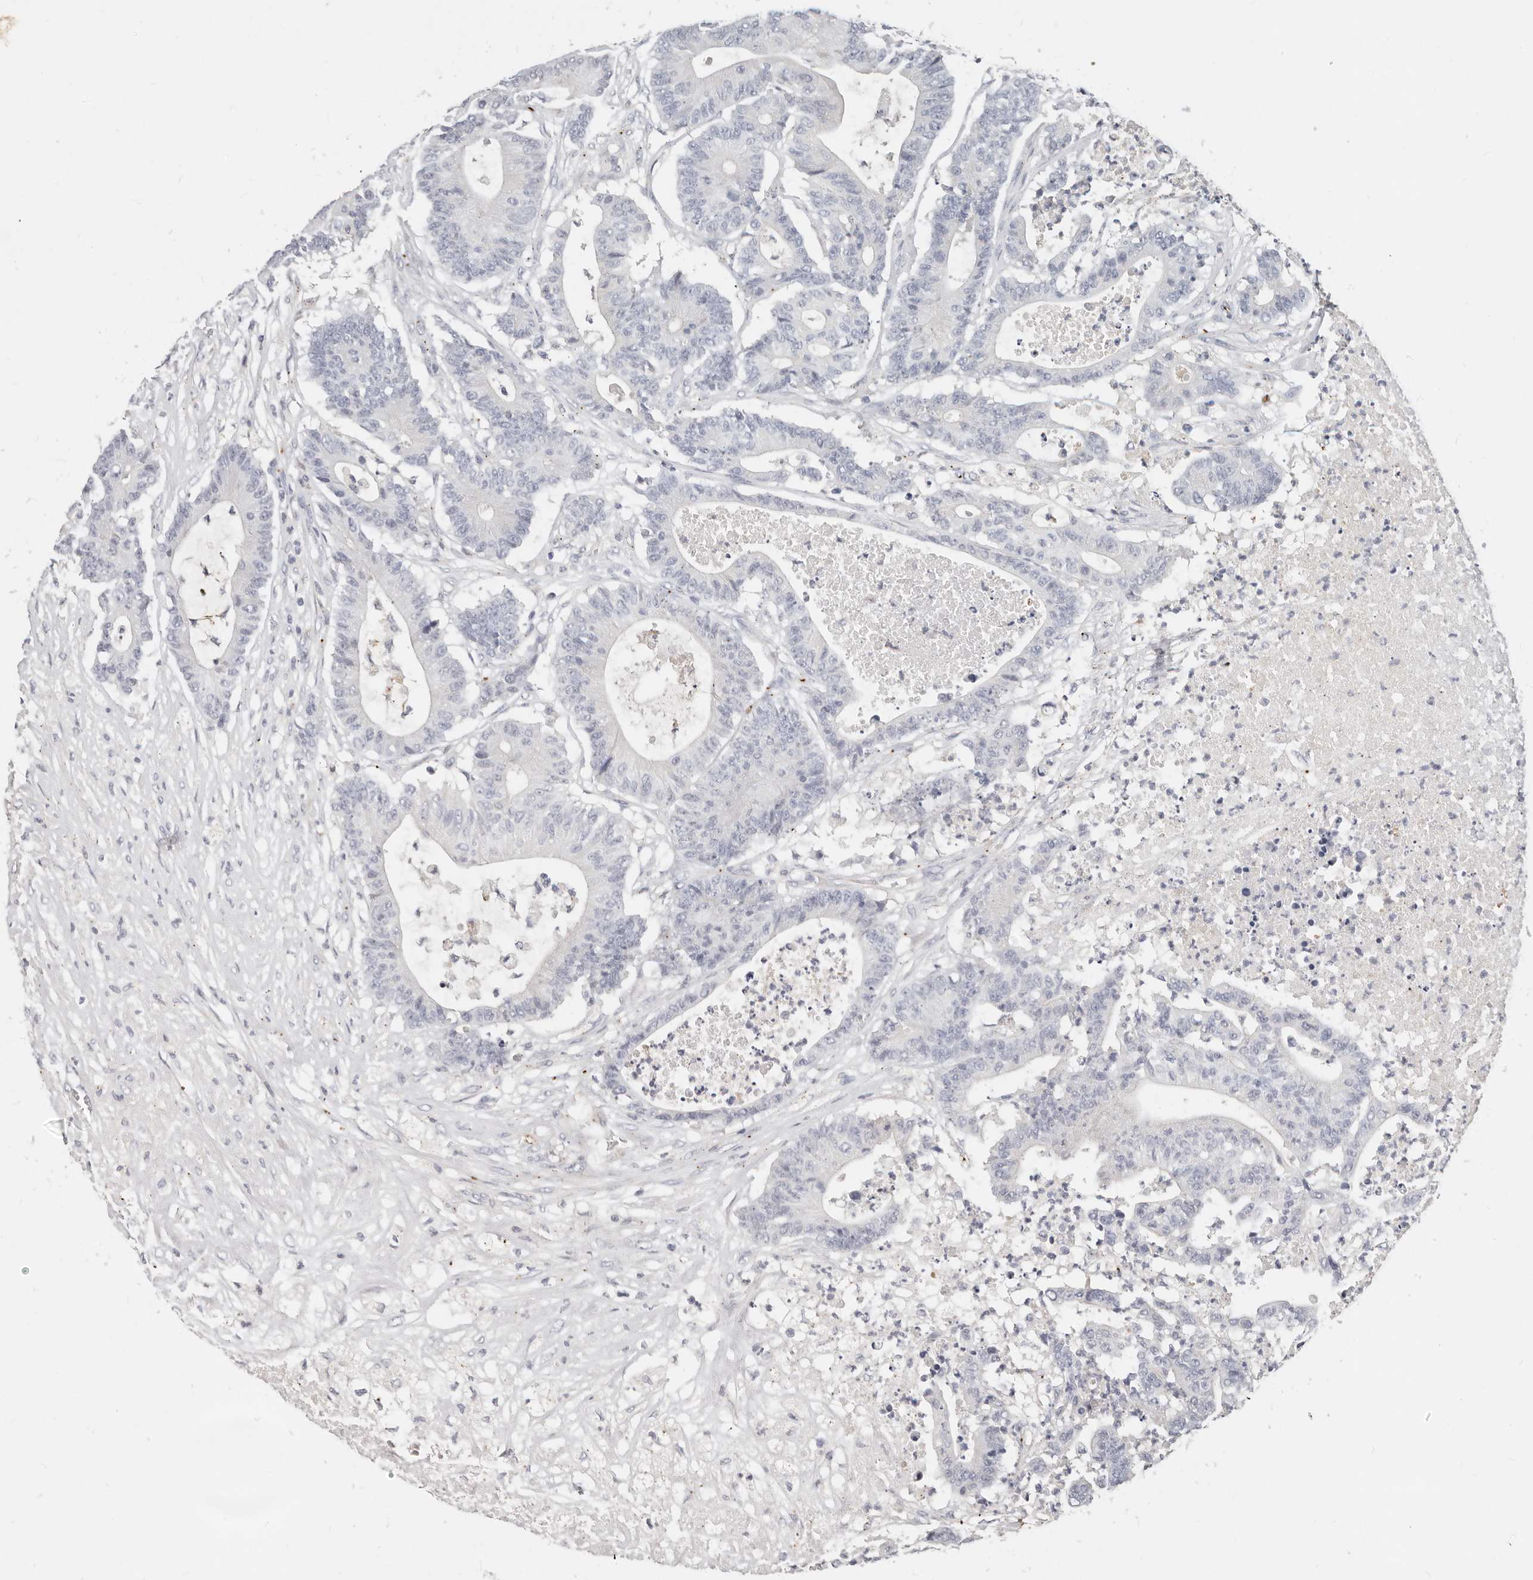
{"staining": {"intensity": "negative", "quantity": "none", "location": "none"}, "tissue": "colorectal cancer", "cell_type": "Tumor cells", "image_type": "cancer", "snomed": [{"axis": "morphology", "description": "Adenocarcinoma, NOS"}, {"axis": "topography", "description": "Colon"}], "caption": "Tumor cells show no significant protein staining in adenocarcinoma (colorectal).", "gene": "ZRANB1", "patient": {"sex": "female", "age": 84}}